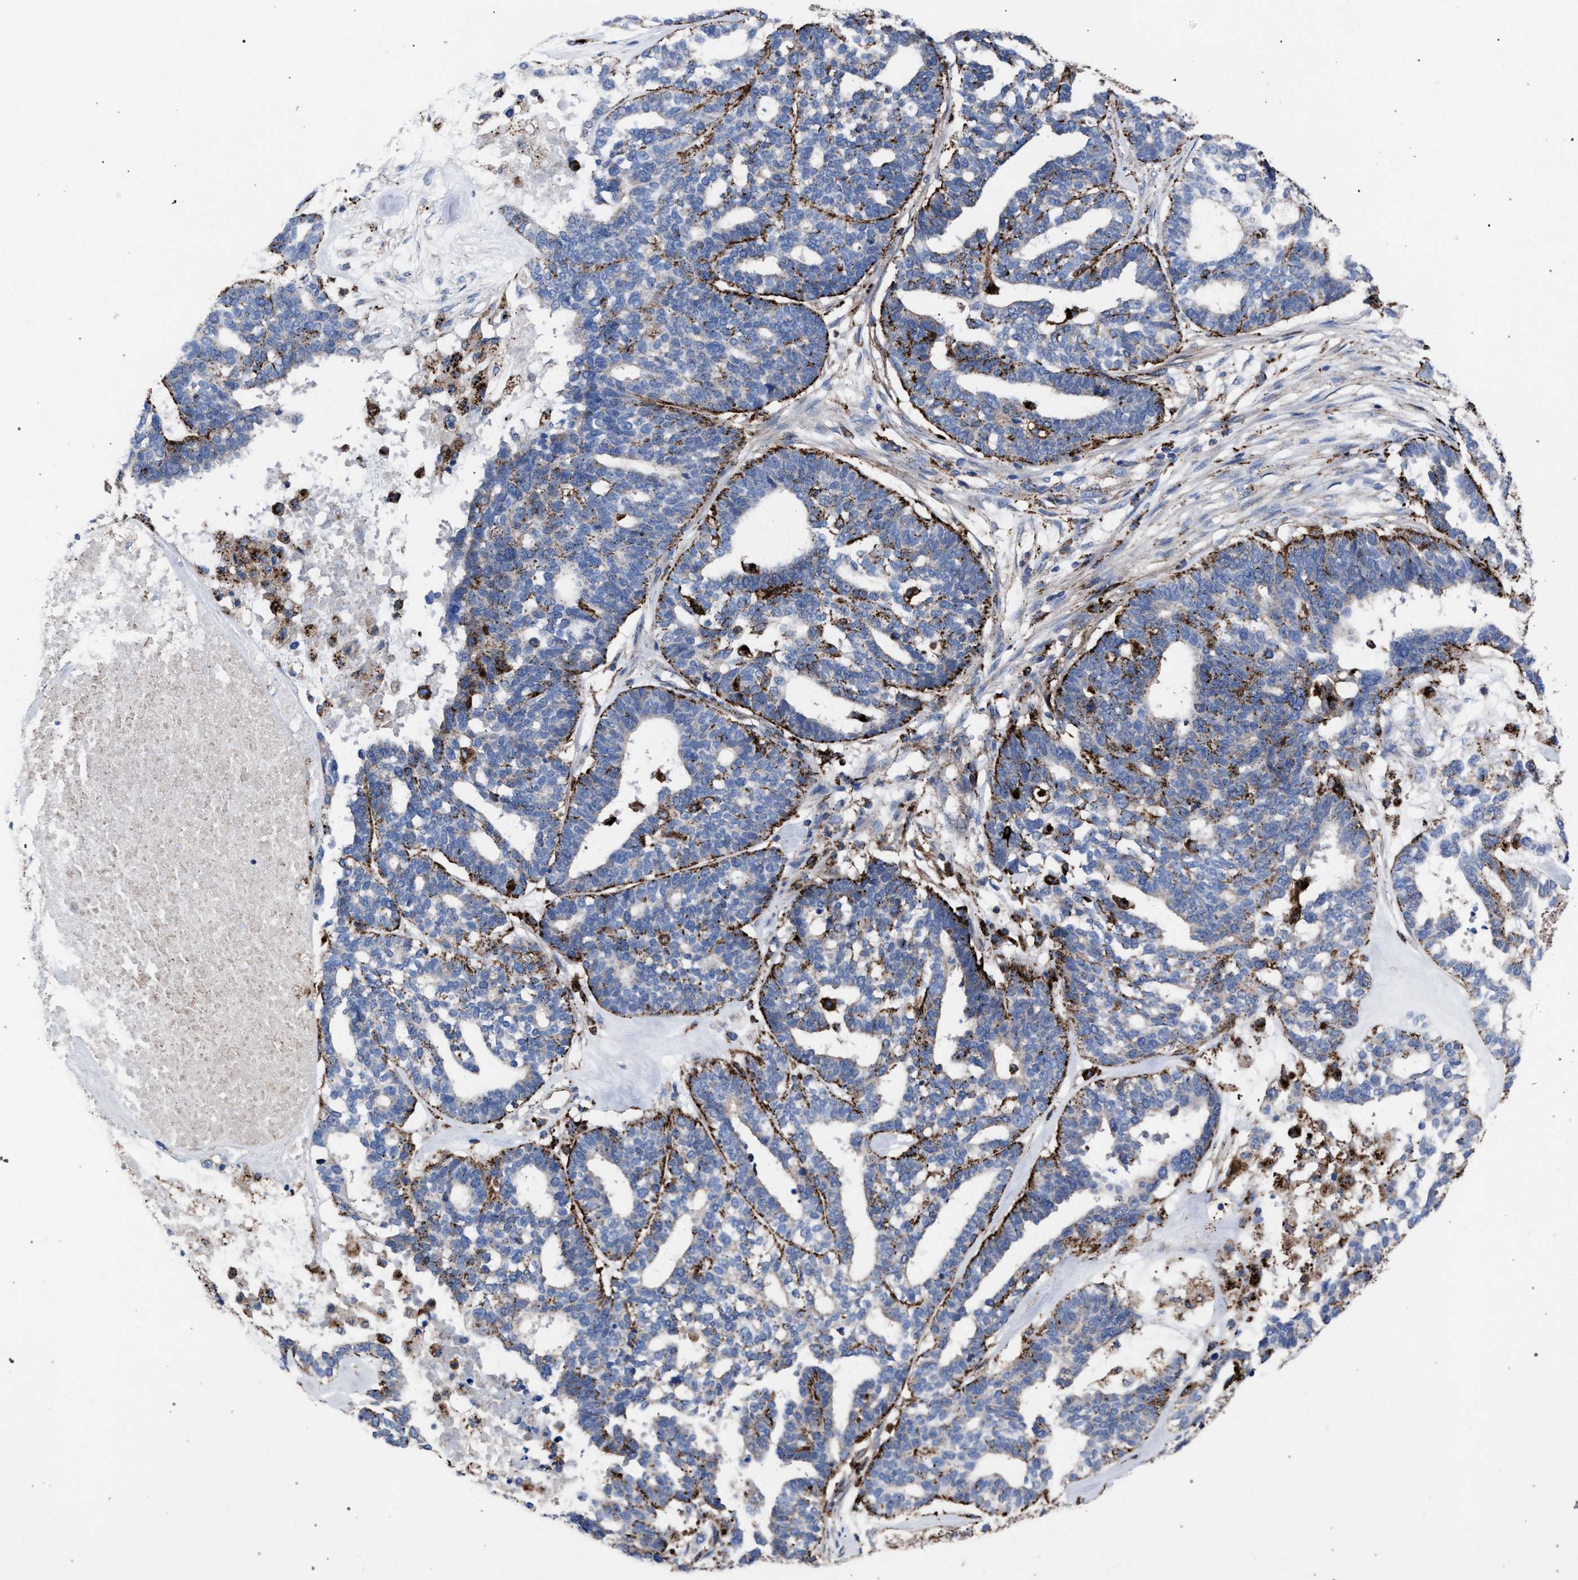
{"staining": {"intensity": "moderate", "quantity": ">75%", "location": "cytoplasmic/membranous"}, "tissue": "ovarian cancer", "cell_type": "Tumor cells", "image_type": "cancer", "snomed": [{"axis": "morphology", "description": "Cystadenocarcinoma, serous, NOS"}, {"axis": "topography", "description": "Ovary"}], "caption": "Brown immunohistochemical staining in serous cystadenocarcinoma (ovarian) displays moderate cytoplasmic/membranous staining in approximately >75% of tumor cells.", "gene": "PPT1", "patient": {"sex": "female", "age": 59}}